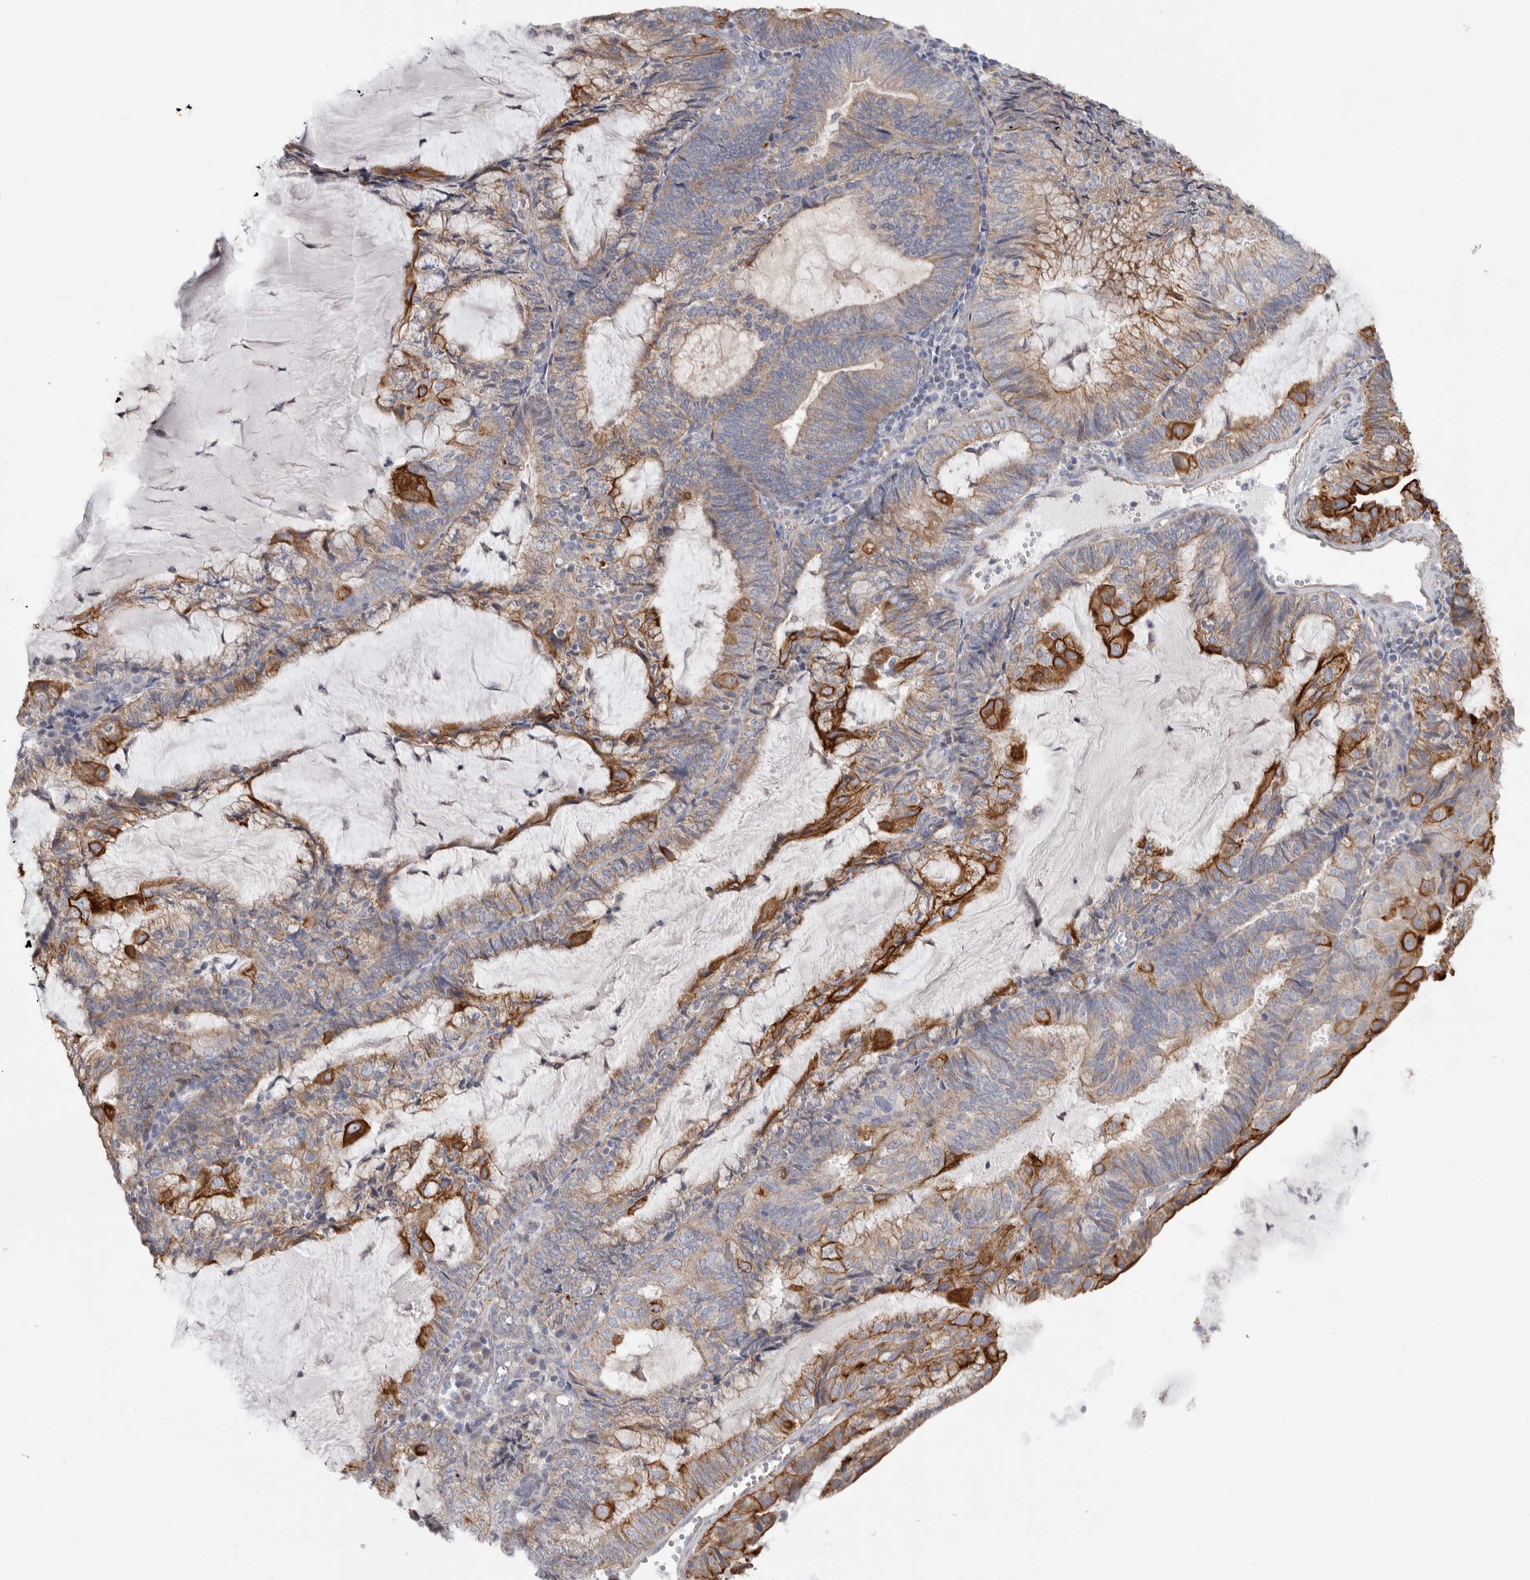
{"staining": {"intensity": "strong", "quantity": "25%-75%", "location": "cytoplasmic/membranous"}, "tissue": "endometrial cancer", "cell_type": "Tumor cells", "image_type": "cancer", "snomed": [{"axis": "morphology", "description": "Adenocarcinoma, NOS"}, {"axis": "topography", "description": "Endometrium"}], "caption": "This is a micrograph of immunohistochemistry staining of adenocarcinoma (endometrial), which shows strong staining in the cytoplasmic/membranous of tumor cells.", "gene": "MTFR1L", "patient": {"sex": "female", "age": 81}}